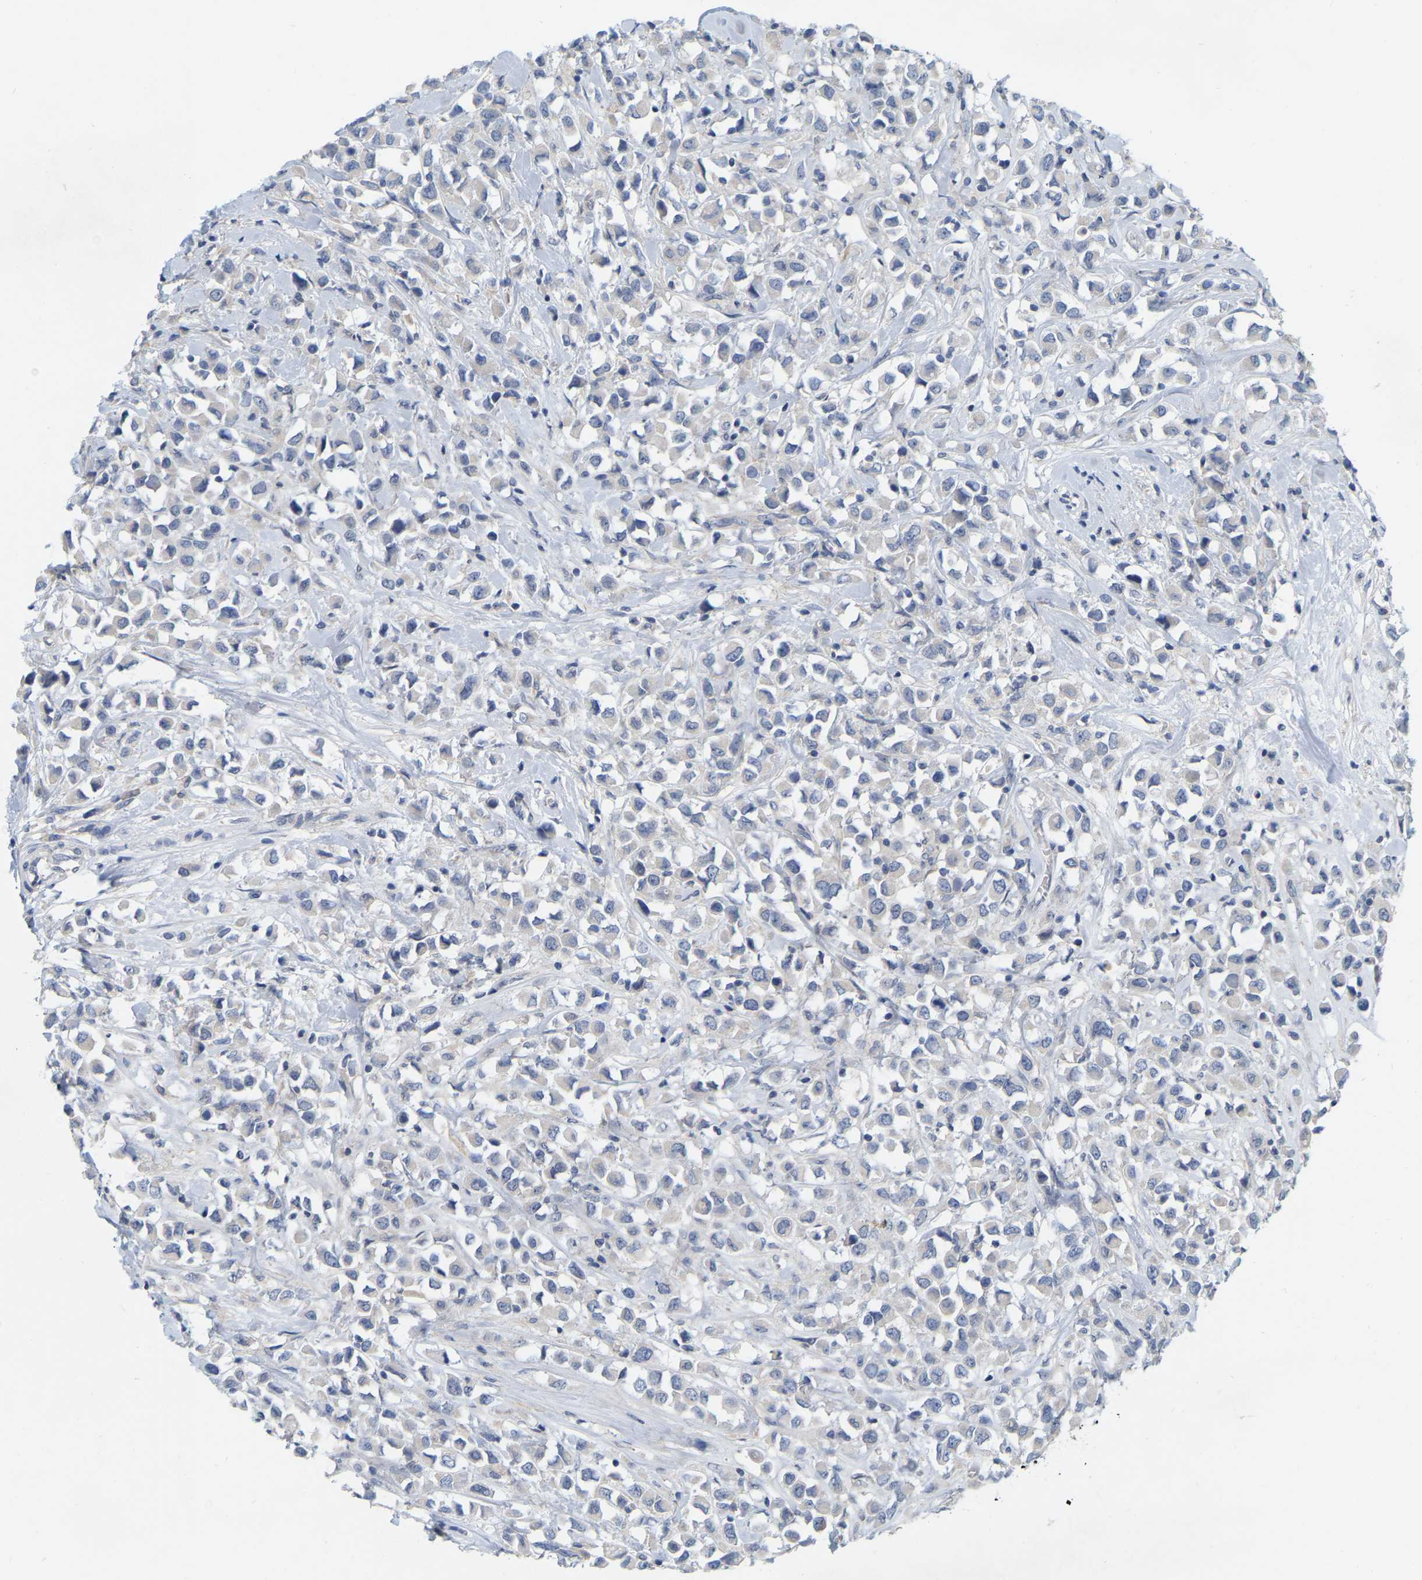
{"staining": {"intensity": "negative", "quantity": "none", "location": "none"}, "tissue": "breast cancer", "cell_type": "Tumor cells", "image_type": "cancer", "snomed": [{"axis": "morphology", "description": "Duct carcinoma"}, {"axis": "topography", "description": "Breast"}], "caption": "An image of human invasive ductal carcinoma (breast) is negative for staining in tumor cells.", "gene": "WIPI2", "patient": {"sex": "female", "age": 61}}